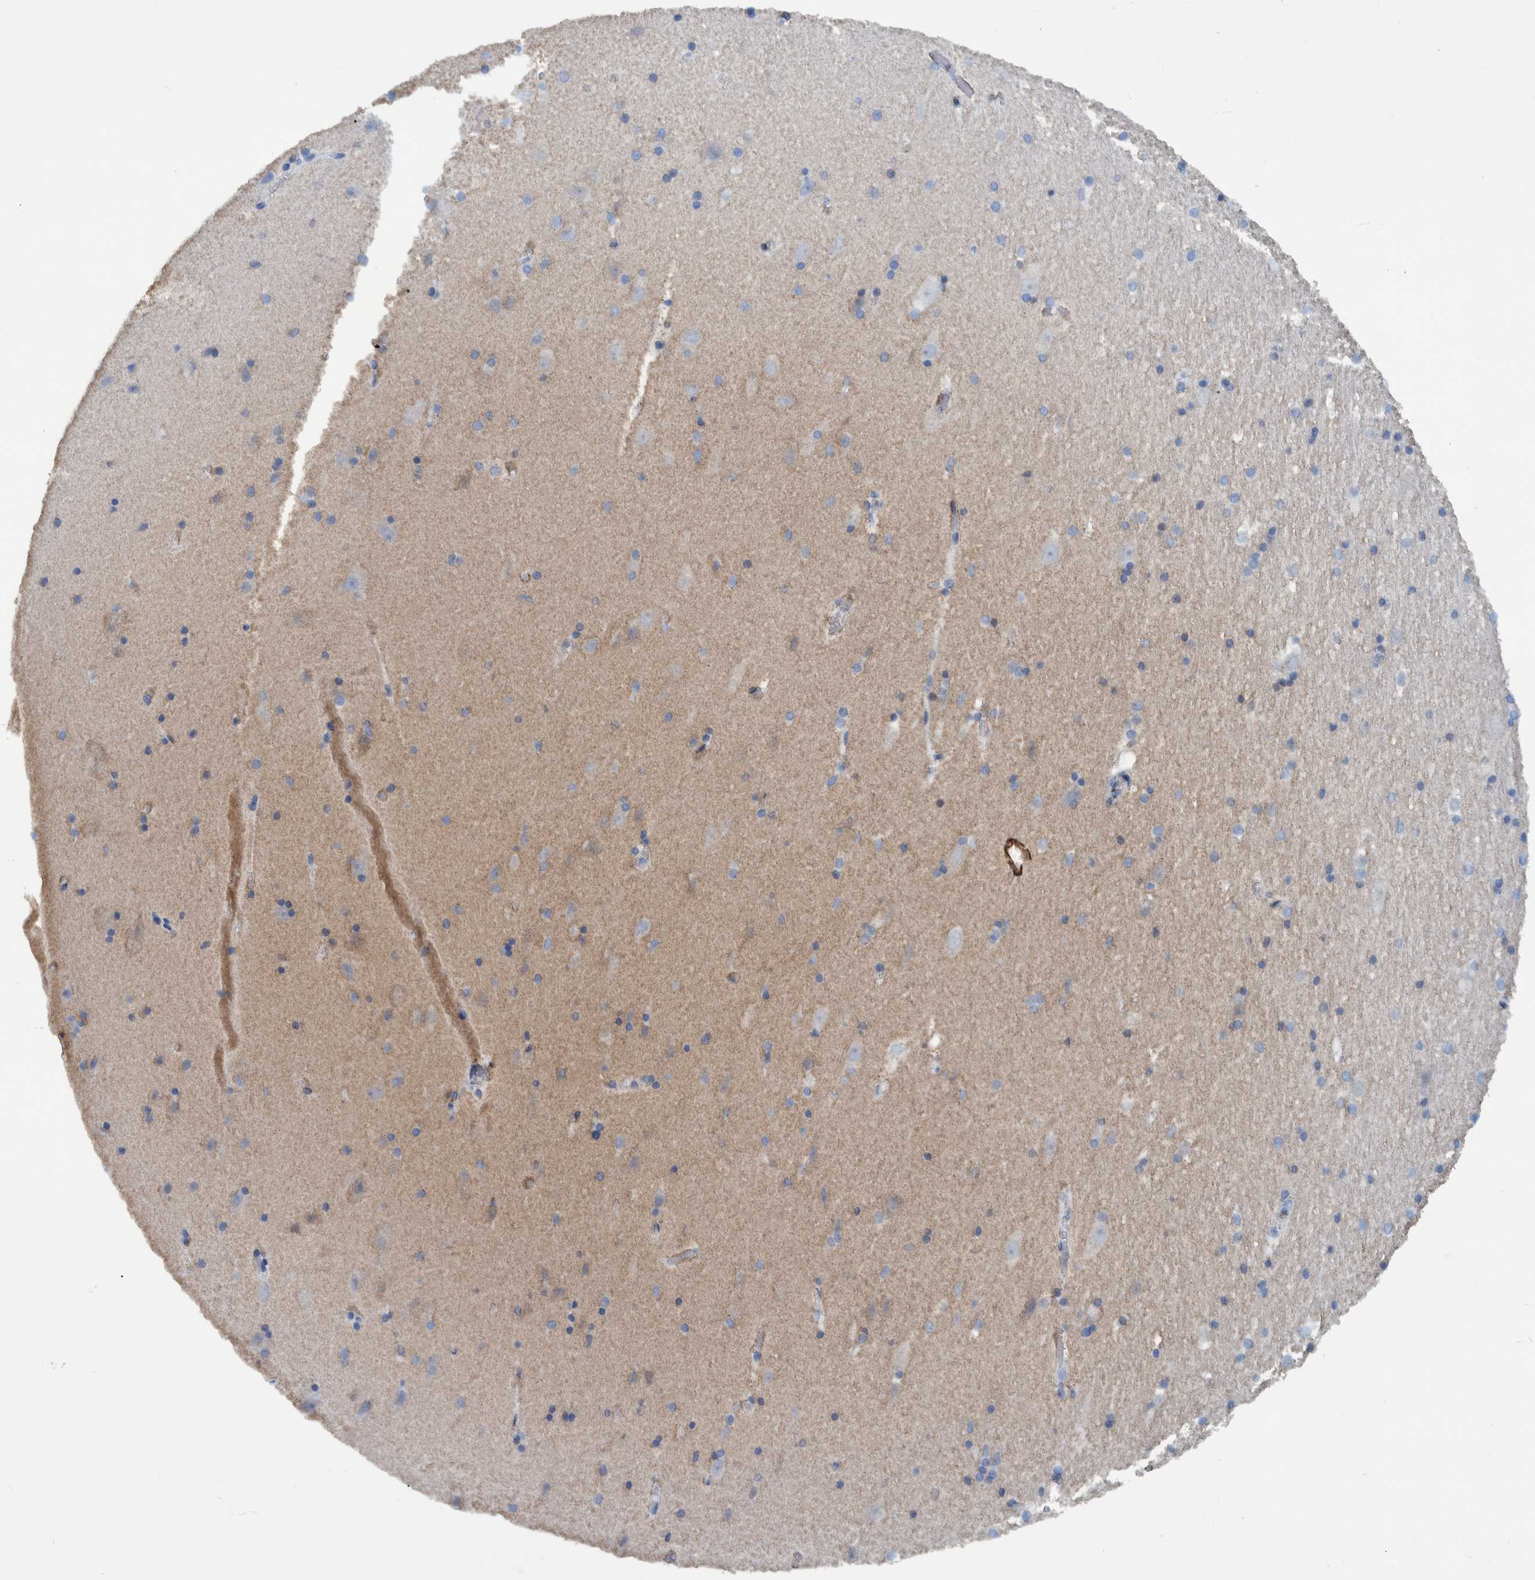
{"staining": {"intensity": "negative", "quantity": "none", "location": "none"}, "tissue": "hippocampus", "cell_type": "Glial cells", "image_type": "normal", "snomed": [{"axis": "morphology", "description": "Normal tissue, NOS"}, {"axis": "topography", "description": "Hippocampus"}], "caption": "A high-resolution micrograph shows IHC staining of normal hippocampus, which demonstrates no significant positivity in glial cells.", "gene": "BZW2", "patient": {"sex": "male", "age": 45}}